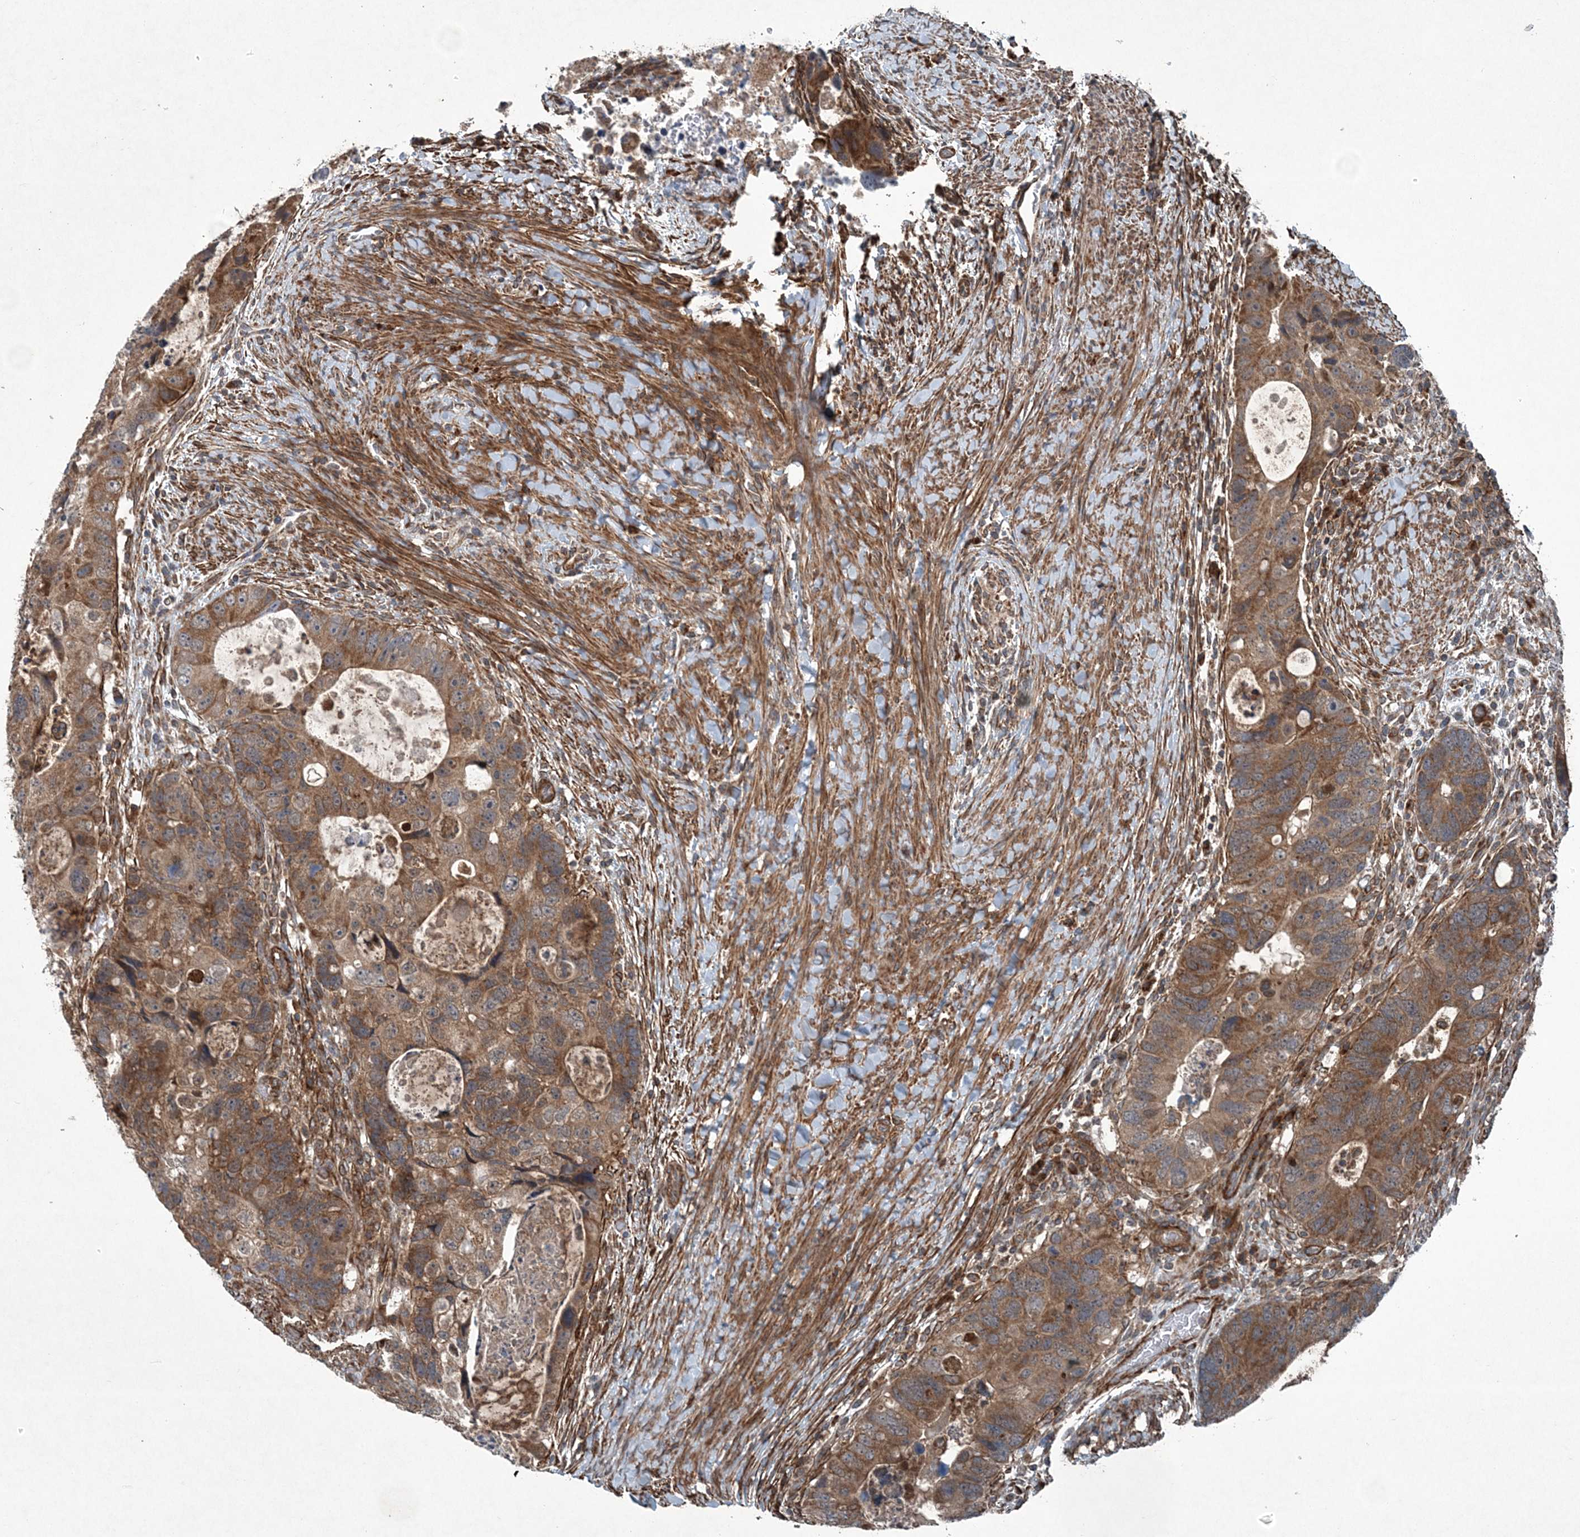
{"staining": {"intensity": "moderate", "quantity": ">75%", "location": "cytoplasmic/membranous"}, "tissue": "colorectal cancer", "cell_type": "Tumor cells", "image_type": "cancer", "snomed": [{"axis": "morphology", "description": "Adenocarcinoma, NOS"}, {"axis": "topography", "description": "Rectum"}], "caption": "The micrograph shows a brown stain indicating the presence of a protein in the cytoplasmic/membranous of tumor cells in colorectal adenocarcinoma.", "gene": "NDUFA2", "patient": {"sex": "male", "age": 59}}